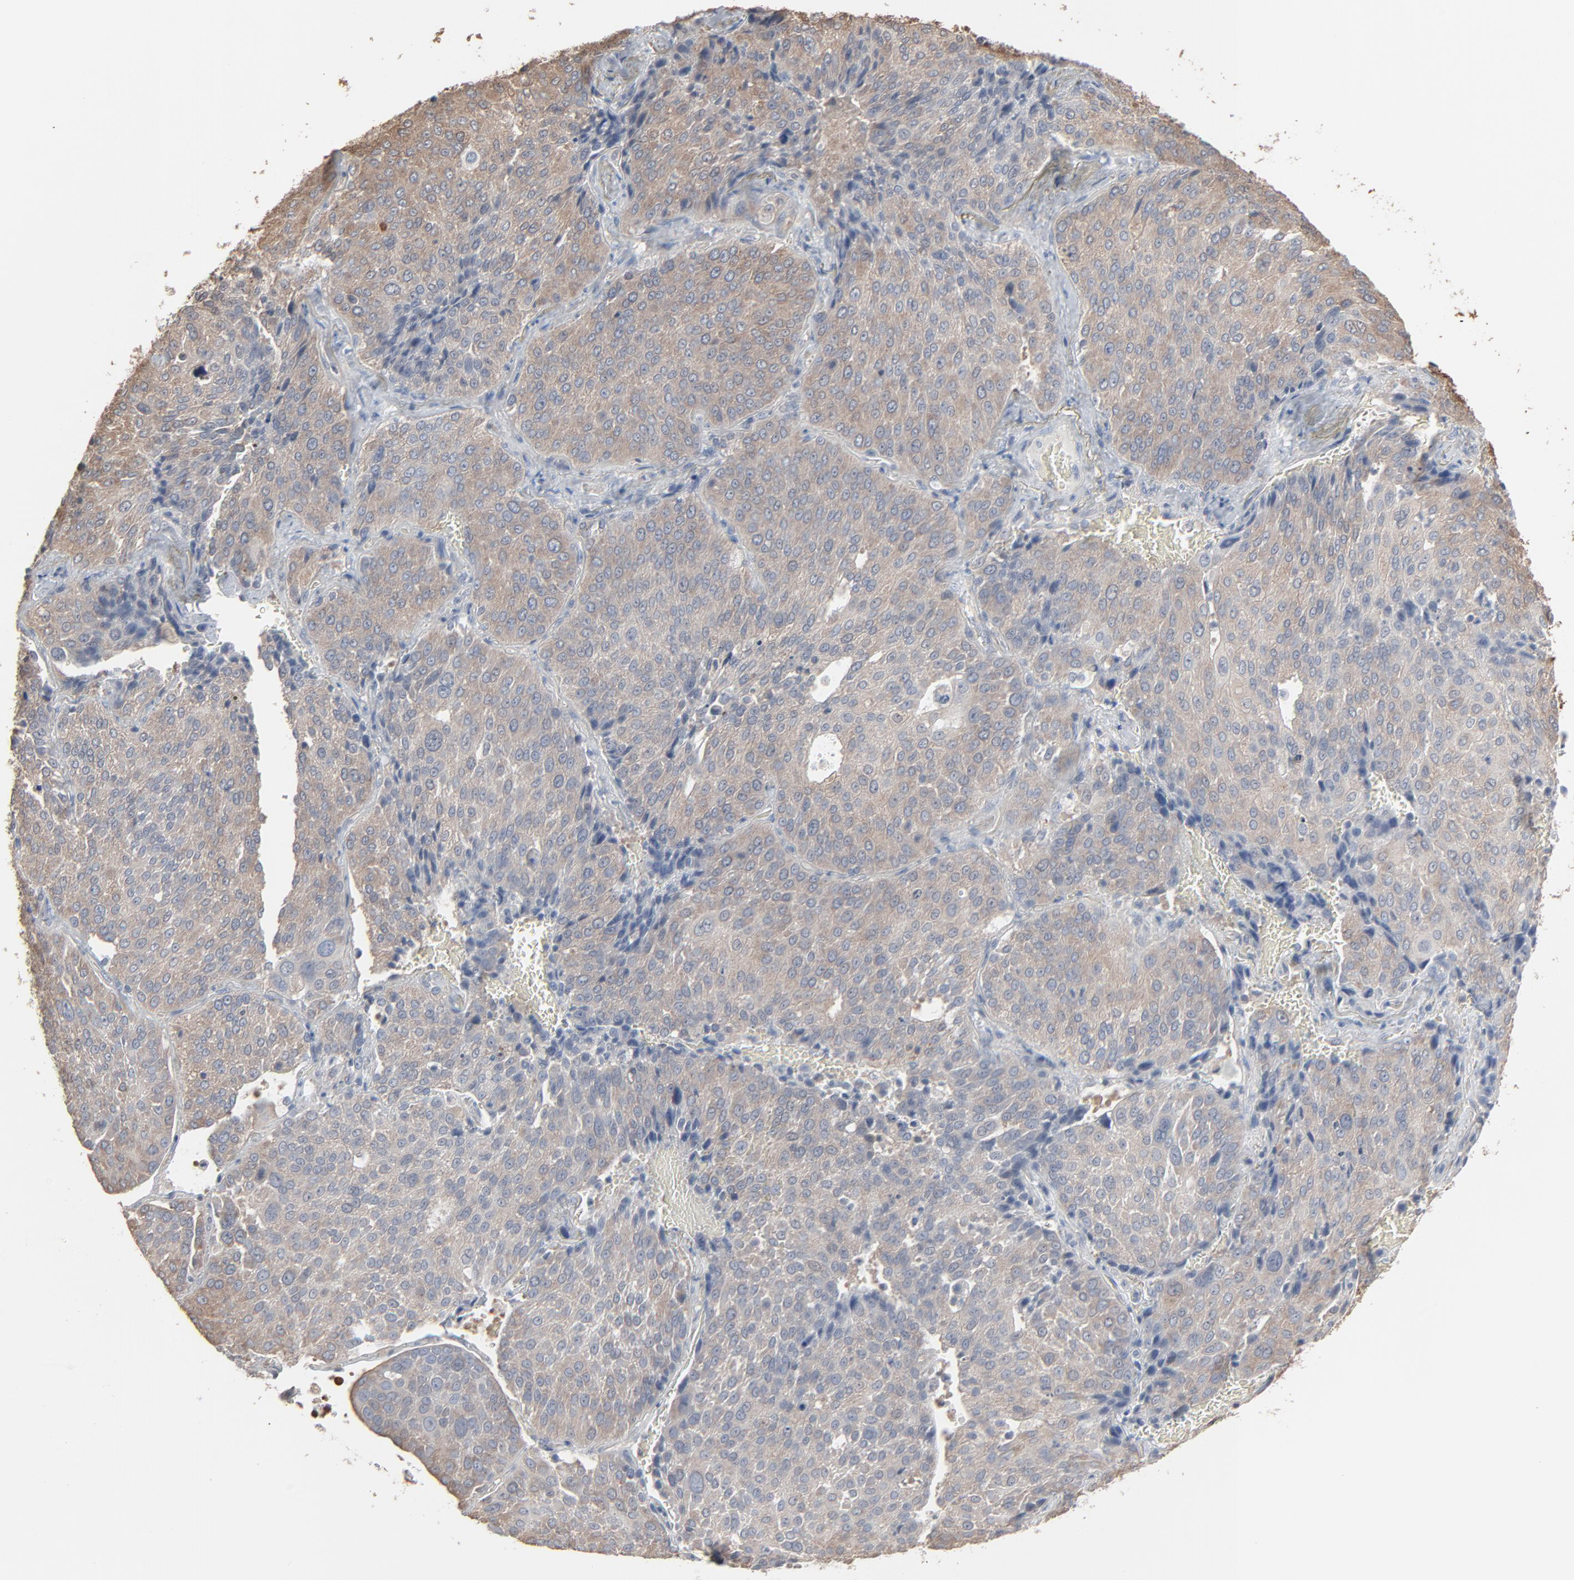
{"staining": {"intensity": "weak", "quantity": ">75%", "location": "cytoplasmic/membranous"}, "tissue": "lung cancer", "cell_type": "Tumor cells", "image_type": "cancer", "snomed": [{"axis": "morphology", "description": "Squamous cell carcinoma, NOS"}, {"axis": "topography", "description": "Lung"}], "caption": "Immunohistochemical staining of human lung cancer demonstrates low levels of weak cytoplasmic/membranous staining in about >75% of tumor cells.", "gene": "CCT5", "patient": {"sex": "male", "age": 54}}